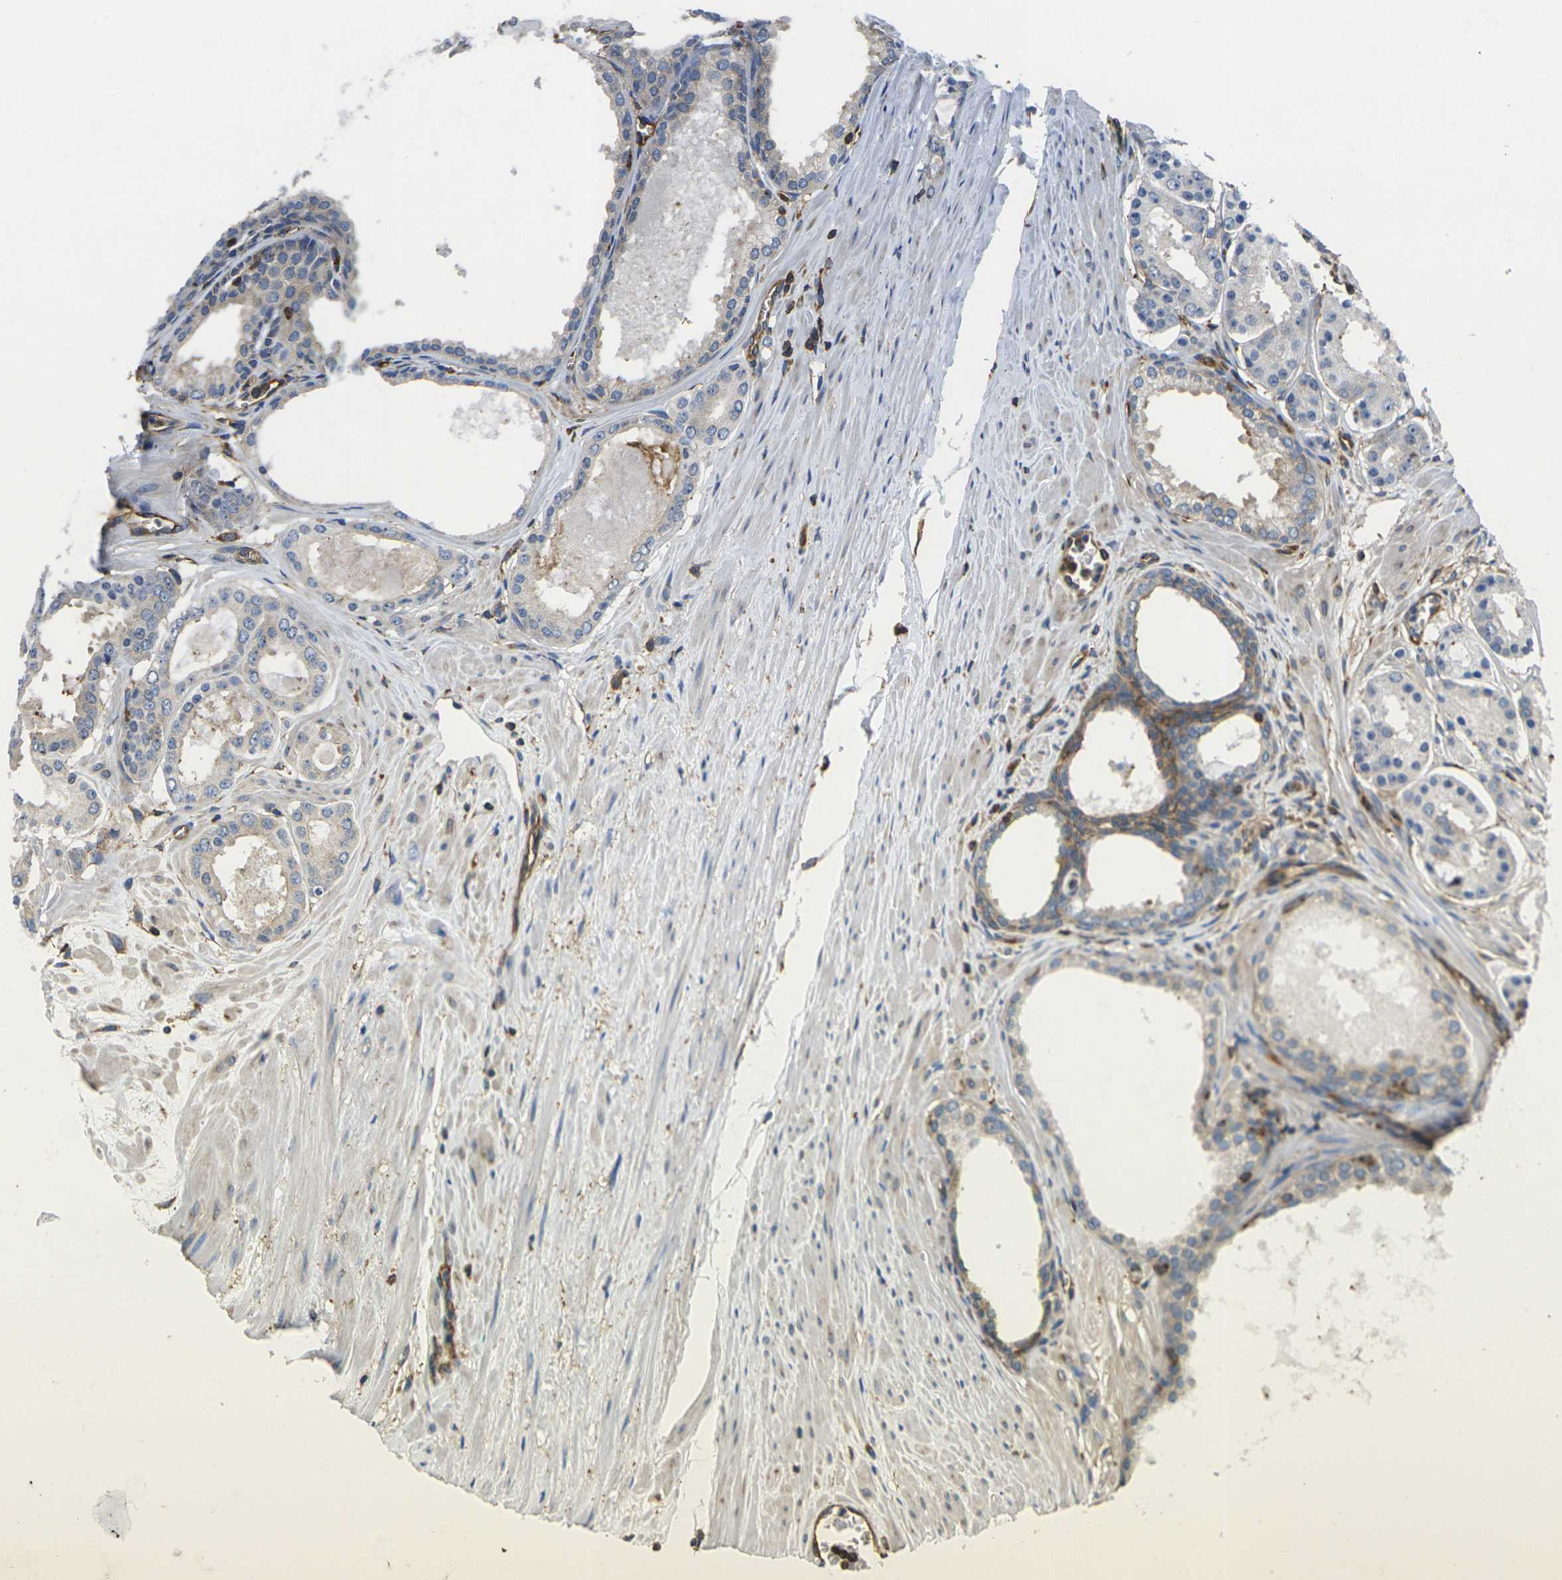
{"staining": {"intensity": "negative", "quantity": "none", "location": "none"}, "tissue": "prostate cancer", "cell_type": "Tumor cells", "image_type": "cancer", "snomed": [{"axis": "morphology", "description": "Adenocarcinoma, Low grade"}, {"axis": "topography", "description": "Prostate"}], "caption": "Micrograph shows no protein expression in tumor cells of prostate cancer tissue. (Brightfield microscopy of DAB immunohistochemistry at high magnification).", "gene": "FAM110D", "patient": {"sex": "male", "age": 57}}